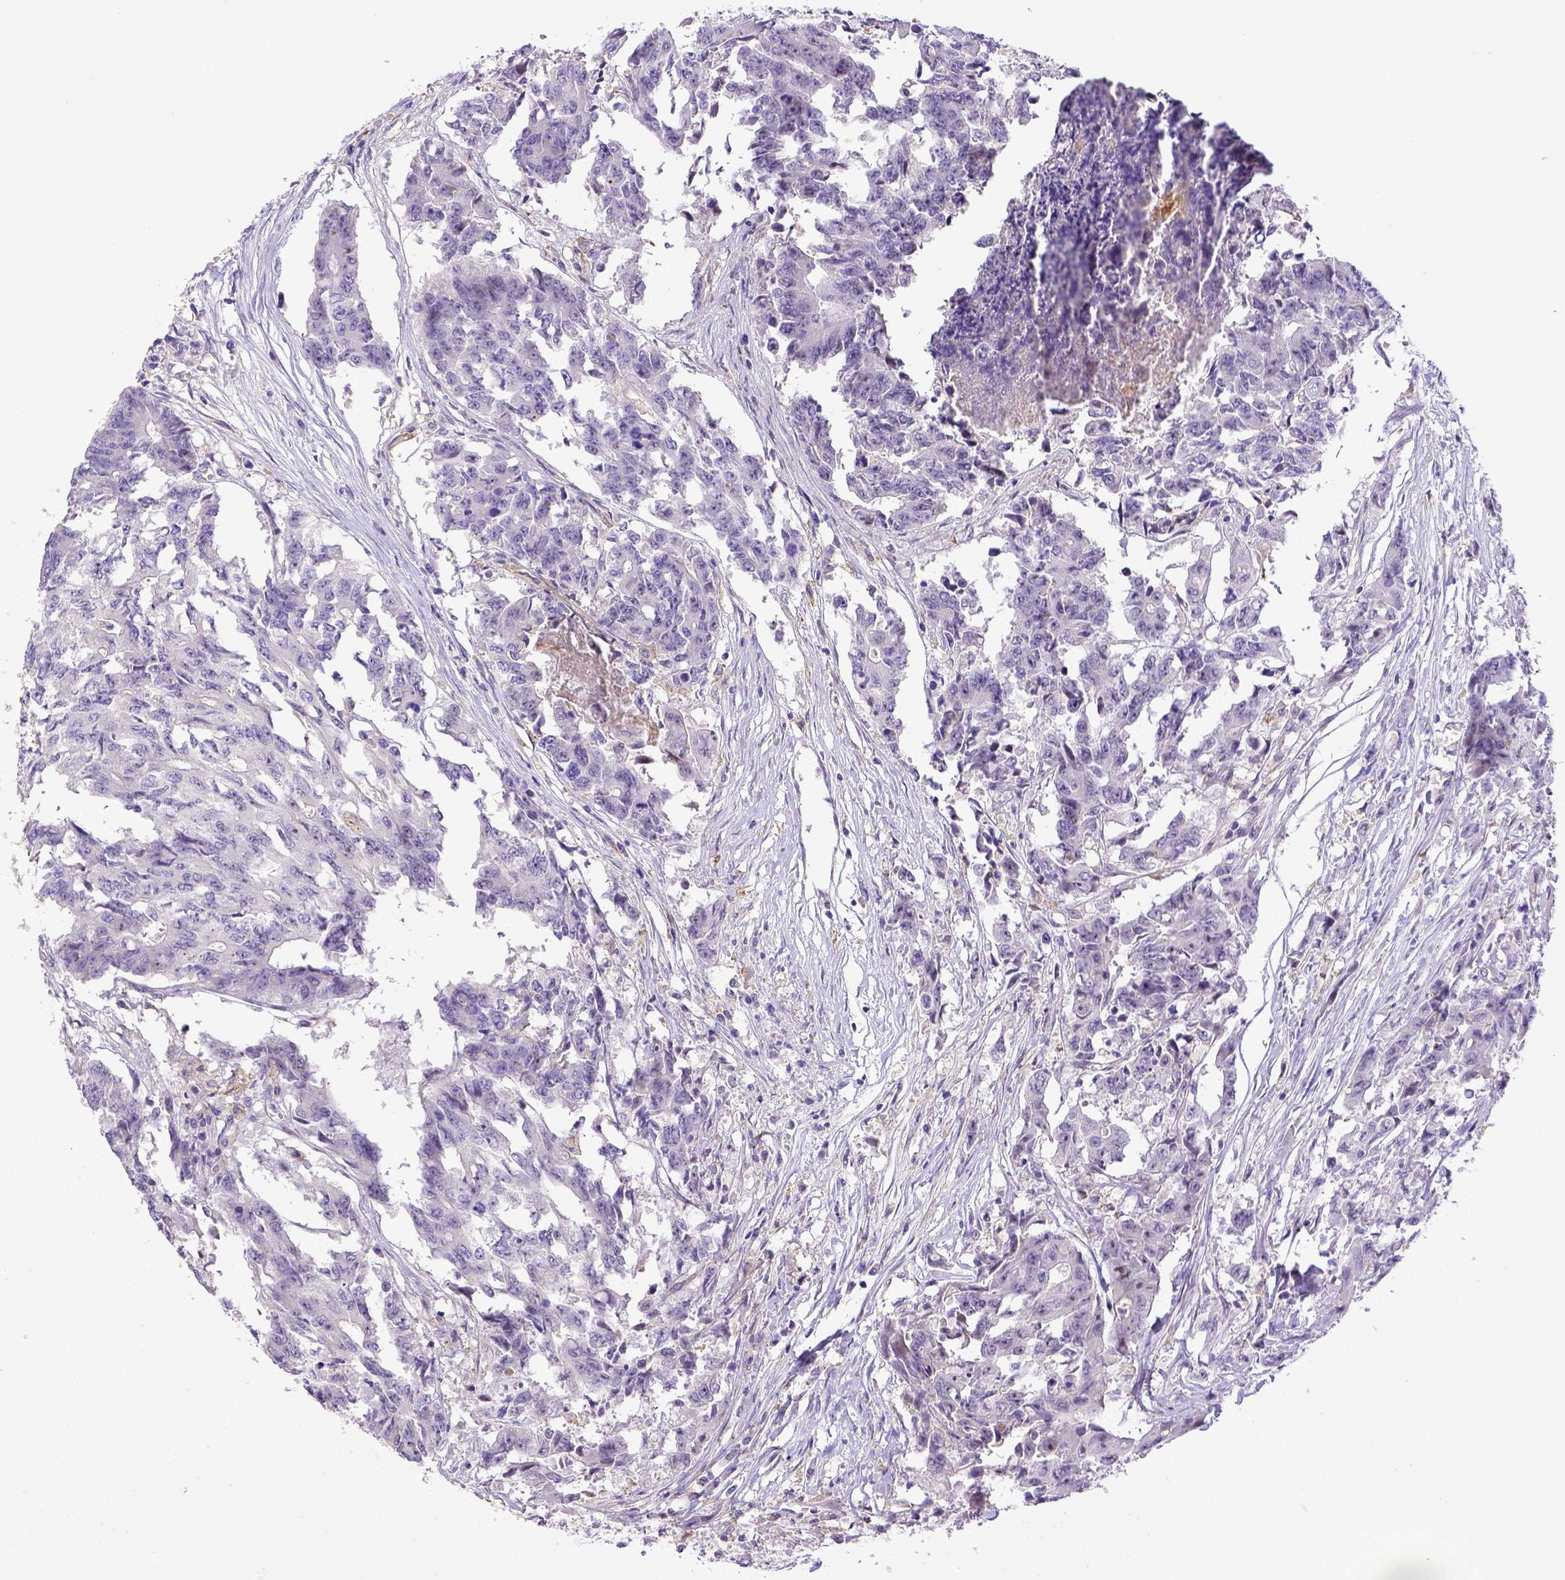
{"staining": {"intensity": "negative", "quantity": "none", "location": "none"}, "tissue": "colorectal cancer", "cell_type": "Tumor cells", "image_type": "cancer", "snomed": [{"axis": "morphology", "description": "Adenocarcinoma, NOS"}, {"axis": "topography", "description": "Rectum"}], "caption": "The histopathology image exhibits no staining of tumor cells in colorectal cancer.", "gene": "CD40", "patient": {"sex": "male", "age": 54}}